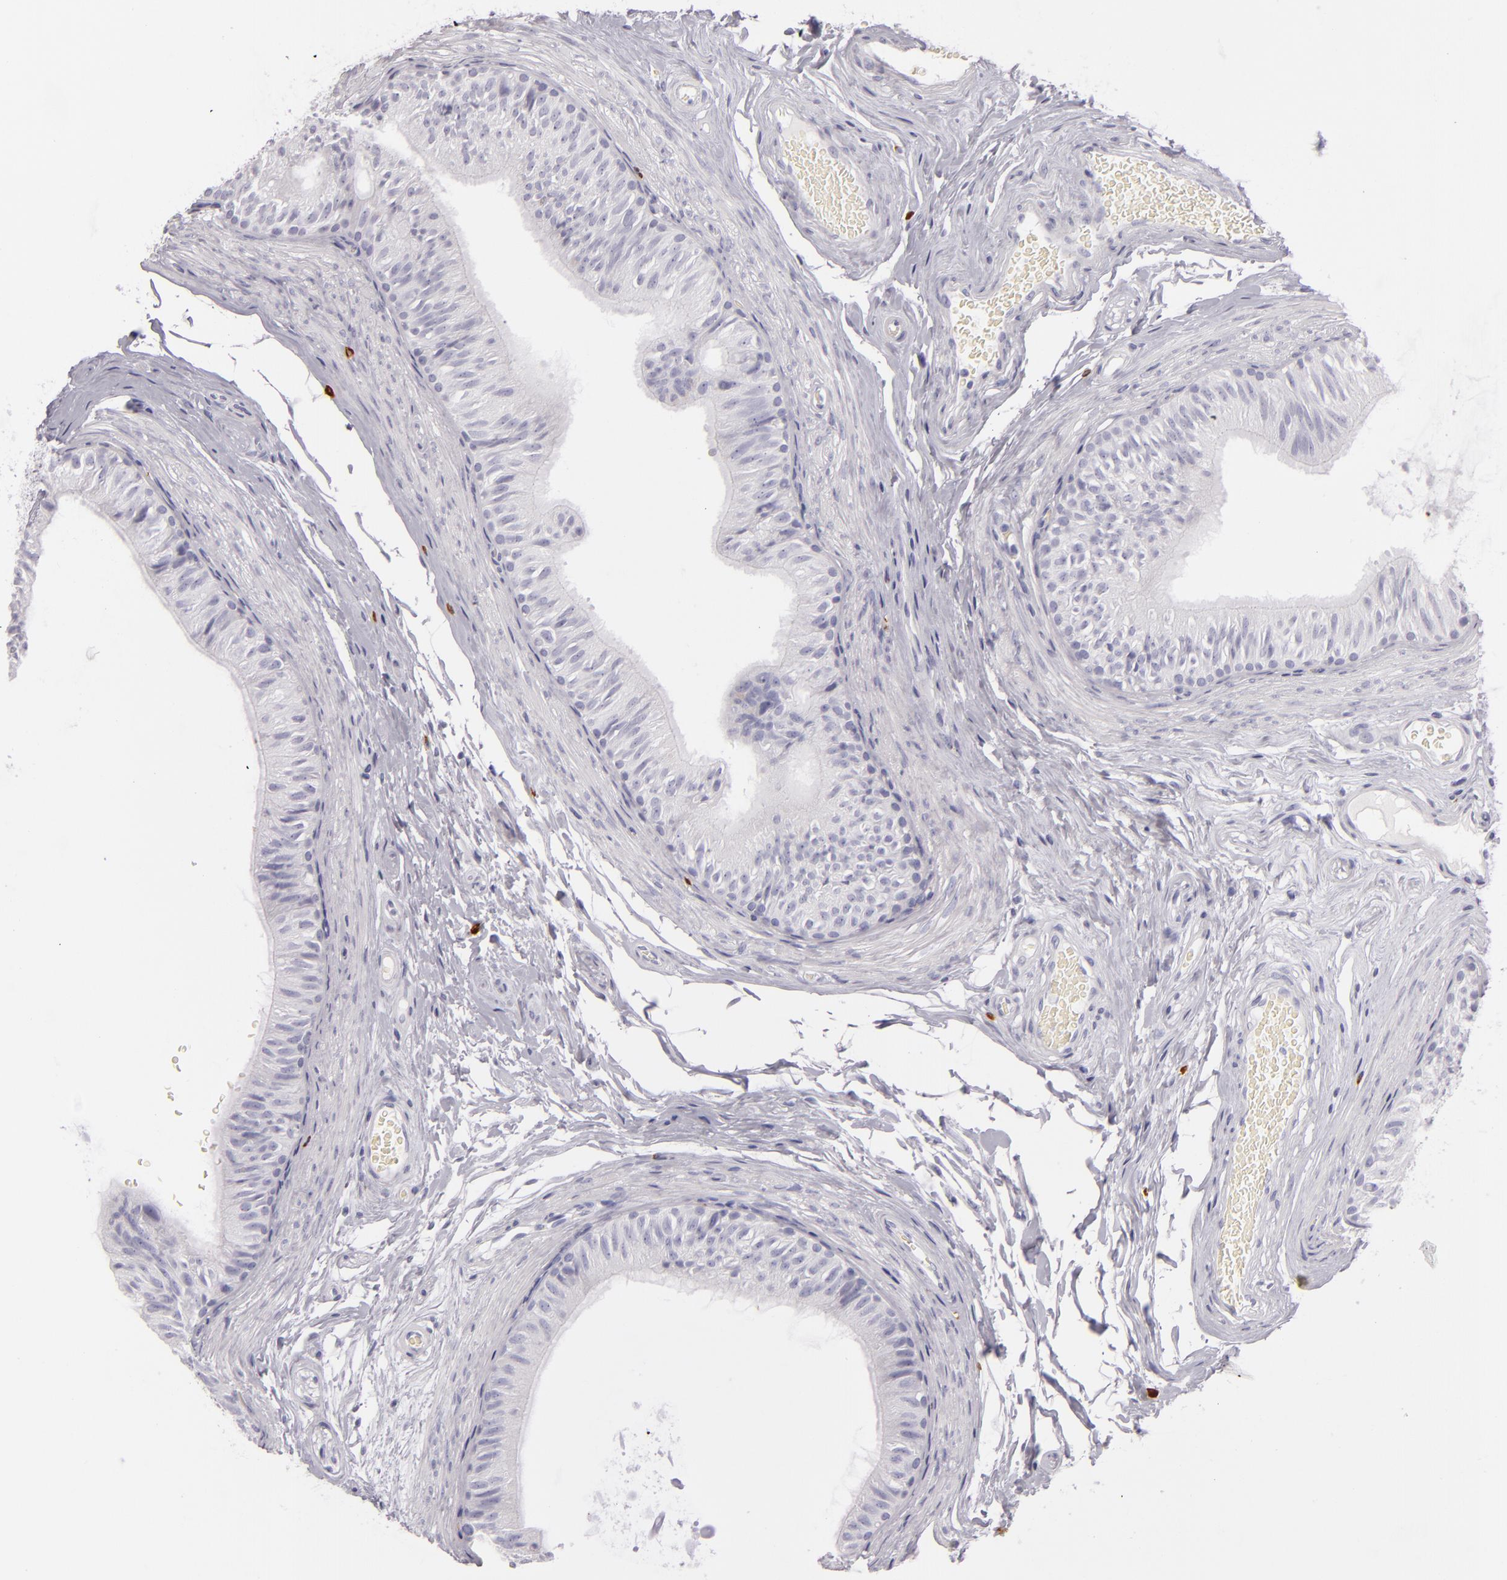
{"staining": {"intensity": "negative", "quantity": "none", "location": "none"}, "tissue": "epididymis", "cell_type": "Glandular cells", "image_type": "normal", "snomed": [{"axis": "morphology", "description": "Normal tissue, NOS"}, {"axis": "topography", "description": "Testis"}, {"axis": "topography", "description": "Epididymis"}], "caption": "Immunohistochemistry (IHC) micrograph of unremarkable epididymis: human epididymis stained with DAB (3,3'-diaminobenzidine) reveals no significant protein positivity in glandular cells. Brightfield microscopy of immunohistochemistry (IHC) stained with DAB (brown) and hematoxylin (blue), captured at high magnification.", "gene": "TPSD1", "patient": {"sex": "male", "age": 36}}